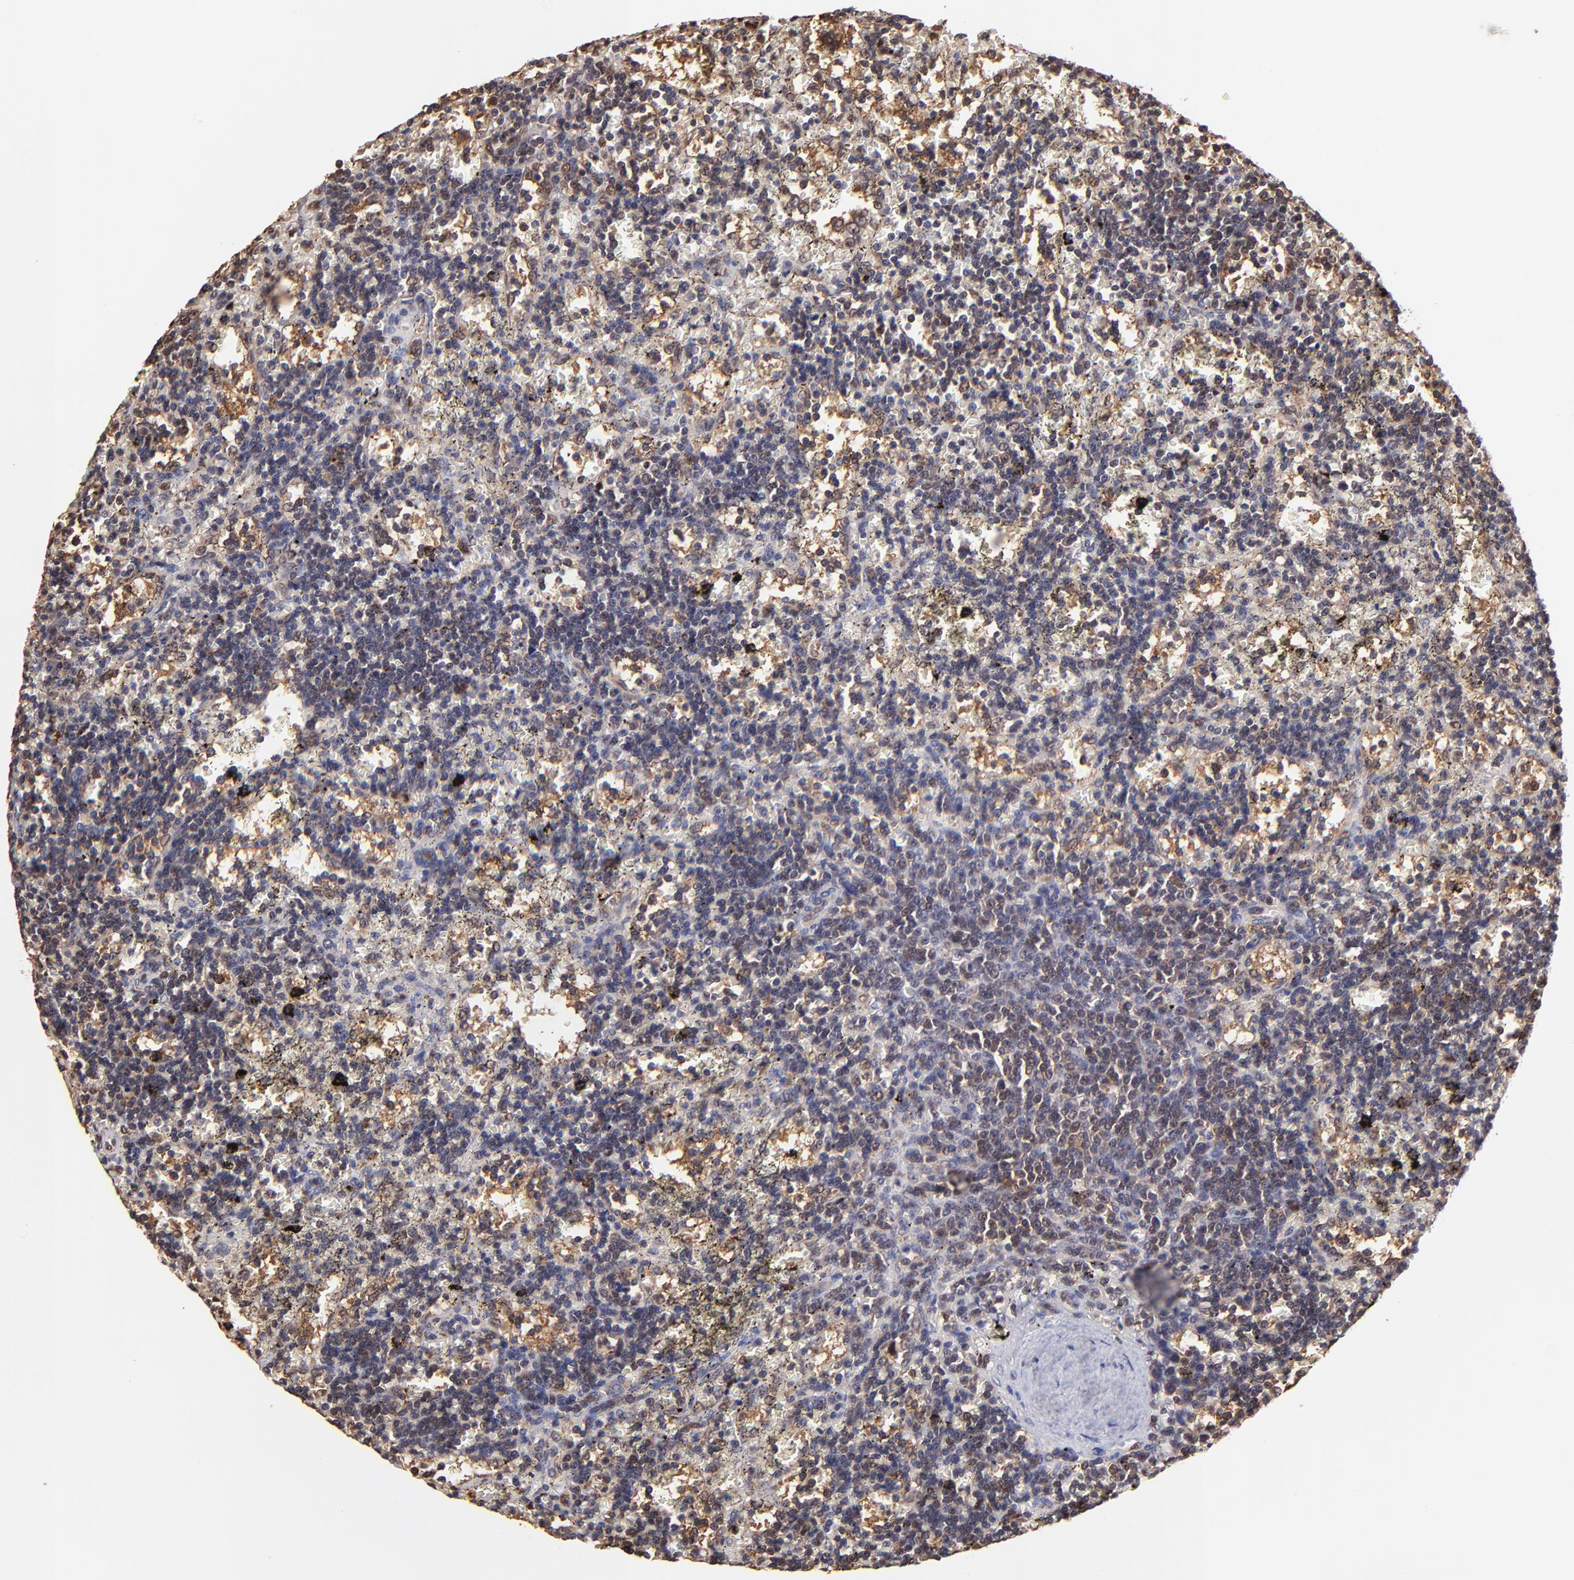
{"staining": {"intensity": "weak", "quantity": "<25%", "location": "cytoplasmic/membranous"}, "tissue": "lymphoma", "cell_type": "Tumor cells", "image_type": "cancer", "snomed": [{"axis": "morphology", "description": "Malignant lymphoma, non-Hodgkin's type, Low grade"}, {"axis": "topography", "description": "Spleen"}], "caption": "This is an IHC photomicrograph of low-grade malignant lymphoma, non-Hodgkin's type. There is no expression in tumor cells.", "gene": "PSMA6", "patient": {"sex": "male", "age": 60}}